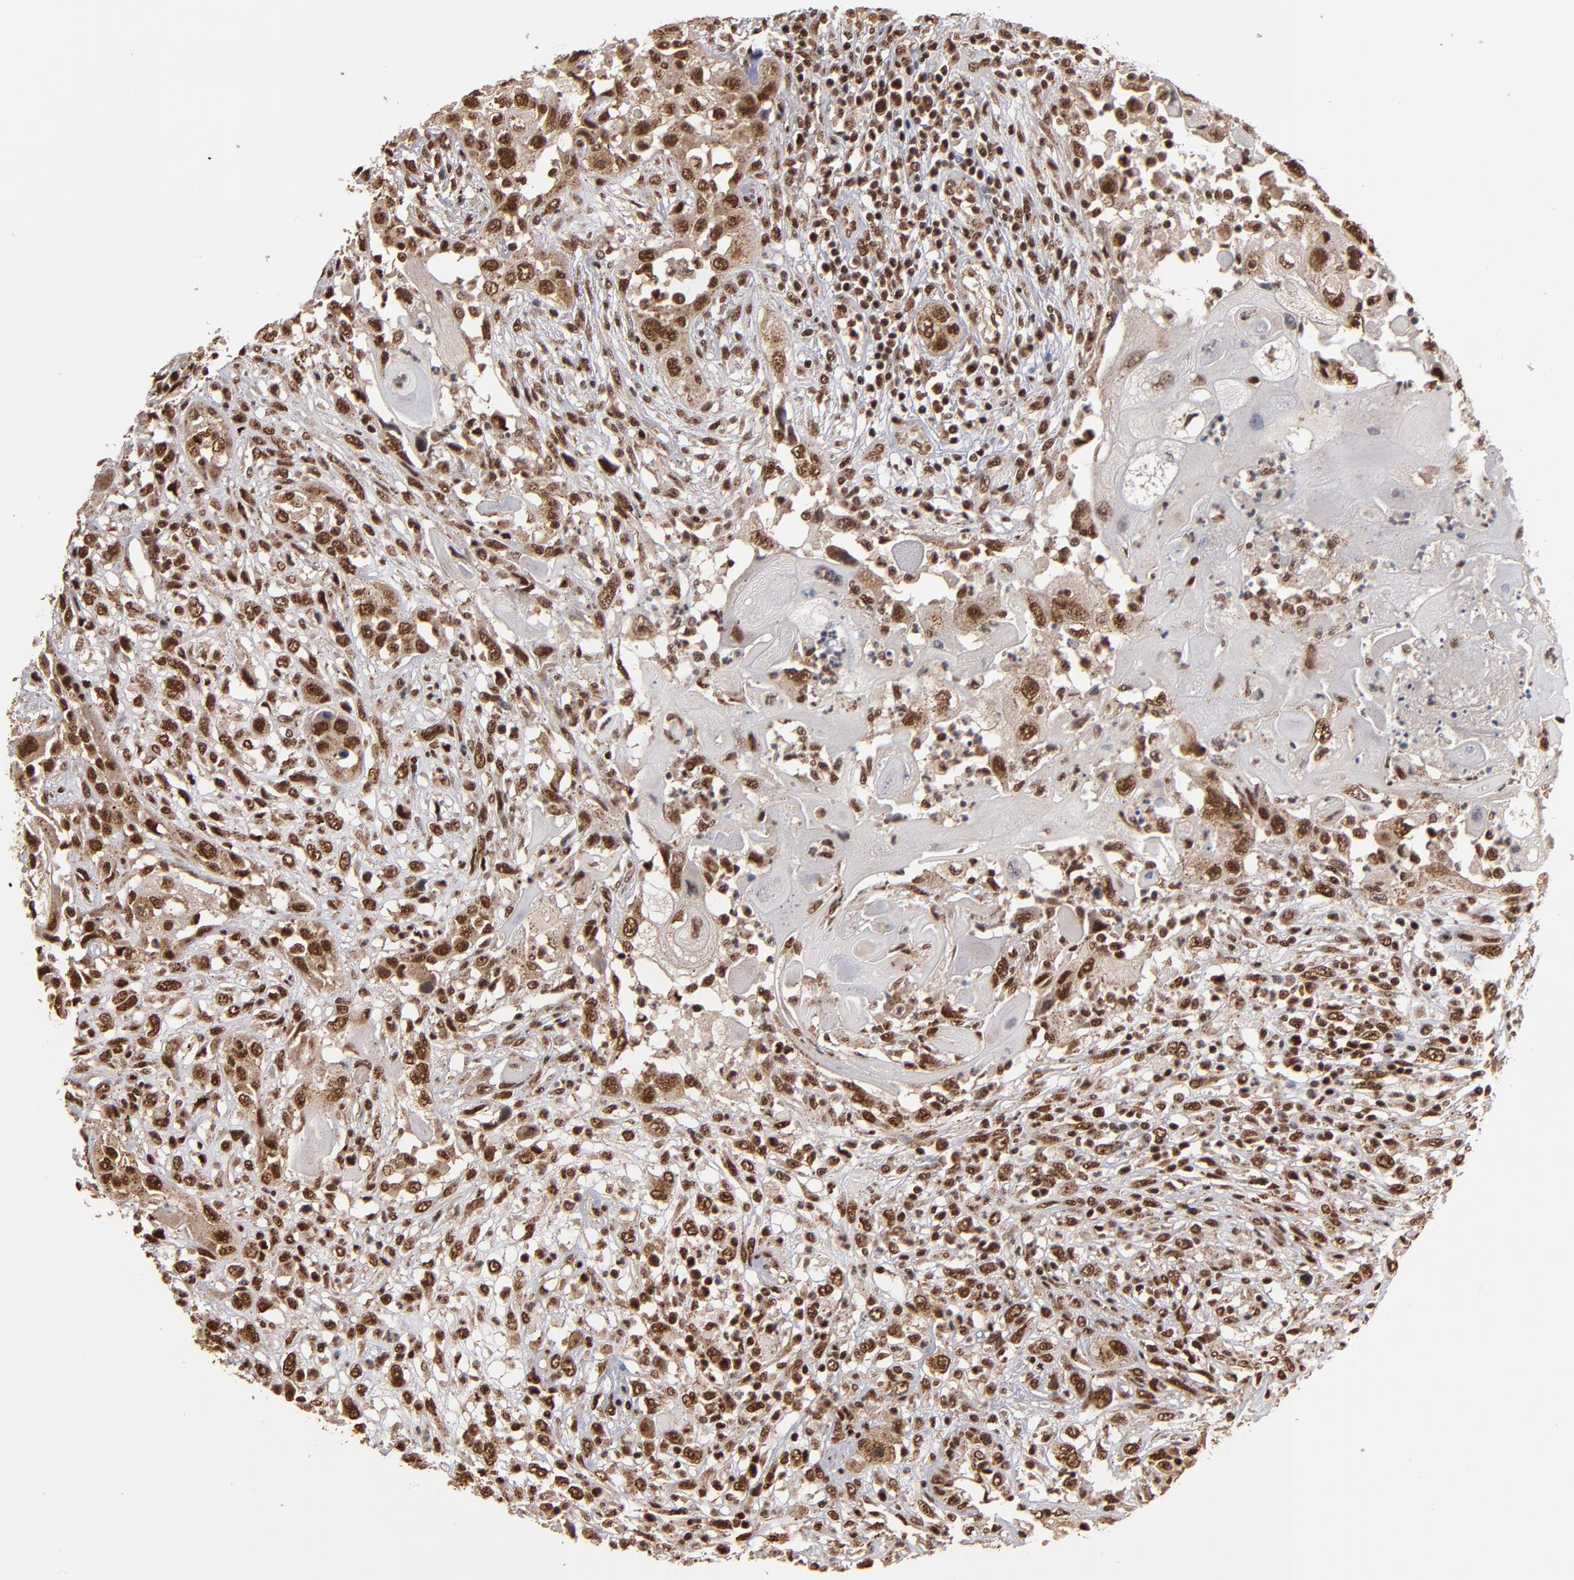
{"staining": {"intensity": "strong", "quantity": ">75%", "location": "cytoplasmic/membranous,nuclear"}, "tissue": "head and neck cancer", "cell_type": "Tumor cells", "image_type": "cancer", "snomed": [{"axis": "morphology", "description": "Neoplasm, malignant, NOS"}, {"axis": "topography", "description": "Salivary gland"}, {"axis": "topography", "description": "Head-Neck"}], "caption": "Immunohistochemical staining of head and neck cancer shows strong cytoplasmic/membranous and nuclear protein expression in about >75% of tumor cells.", "gene": "SNW1", "patient": {"sex": "male", "age": 43}}